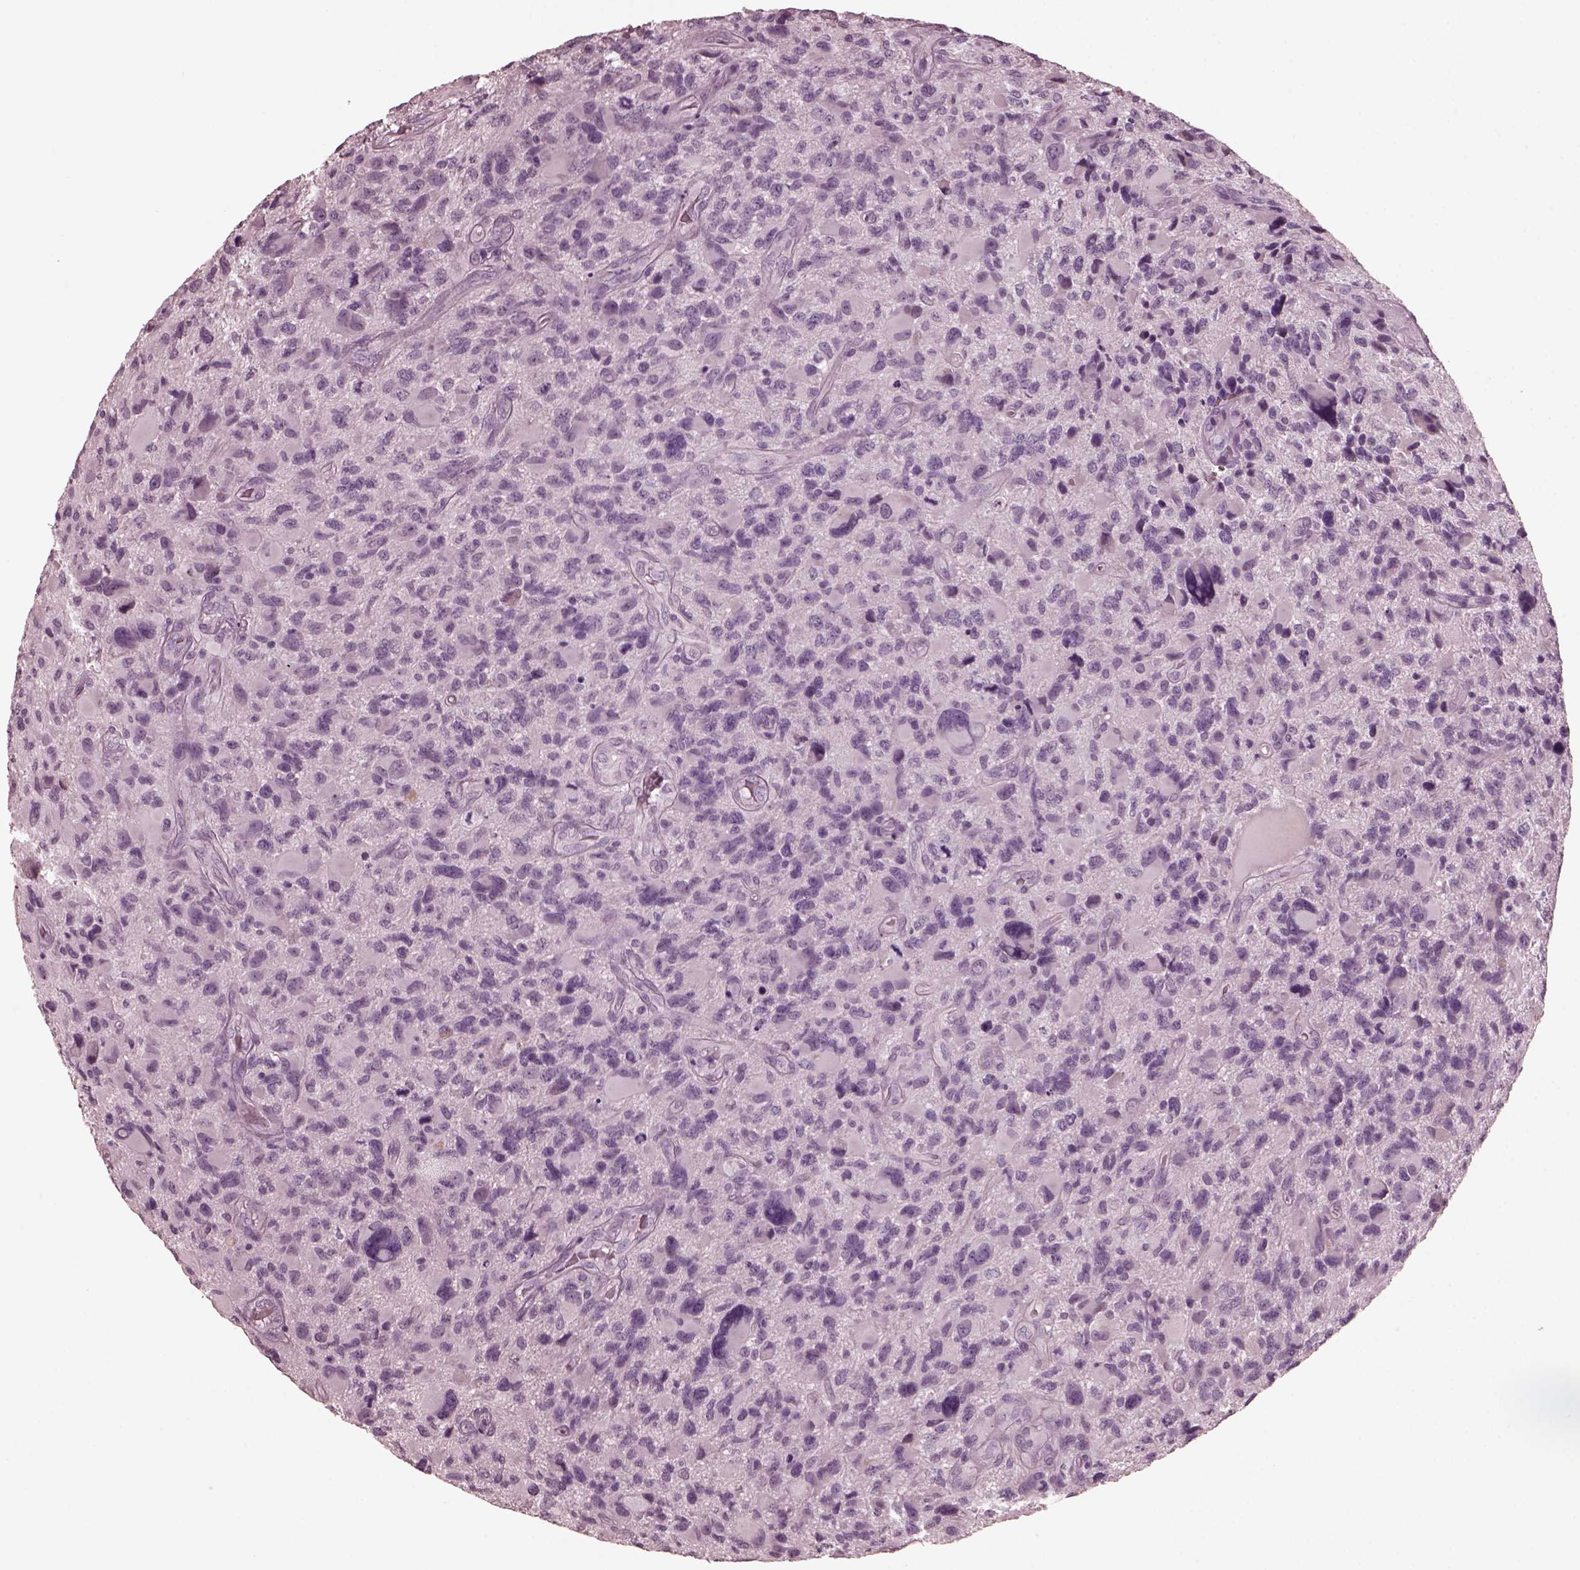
{"staining": {"intensity": "negative", "quantity": "none", "location": "none"}, "tissue": "glioma", "cell_type": "Tumor cells", "image_type": "cancer", "snomed": [{"axis": "morphology", "description": "Glioma, malignant, NOS"}, {"axis": "morphology", "description": "Glioma, malignant, High grade"}, {"axis": "topography", "description": "Brain"}], "caption": "The histopathology image exhibits no significant positivity in tumor cells of glioma. (Immunohistochemistry, brightfield microscopy, high magnification).", "gene": "CGA", "patient": {"sex": "female", "age": 71}}